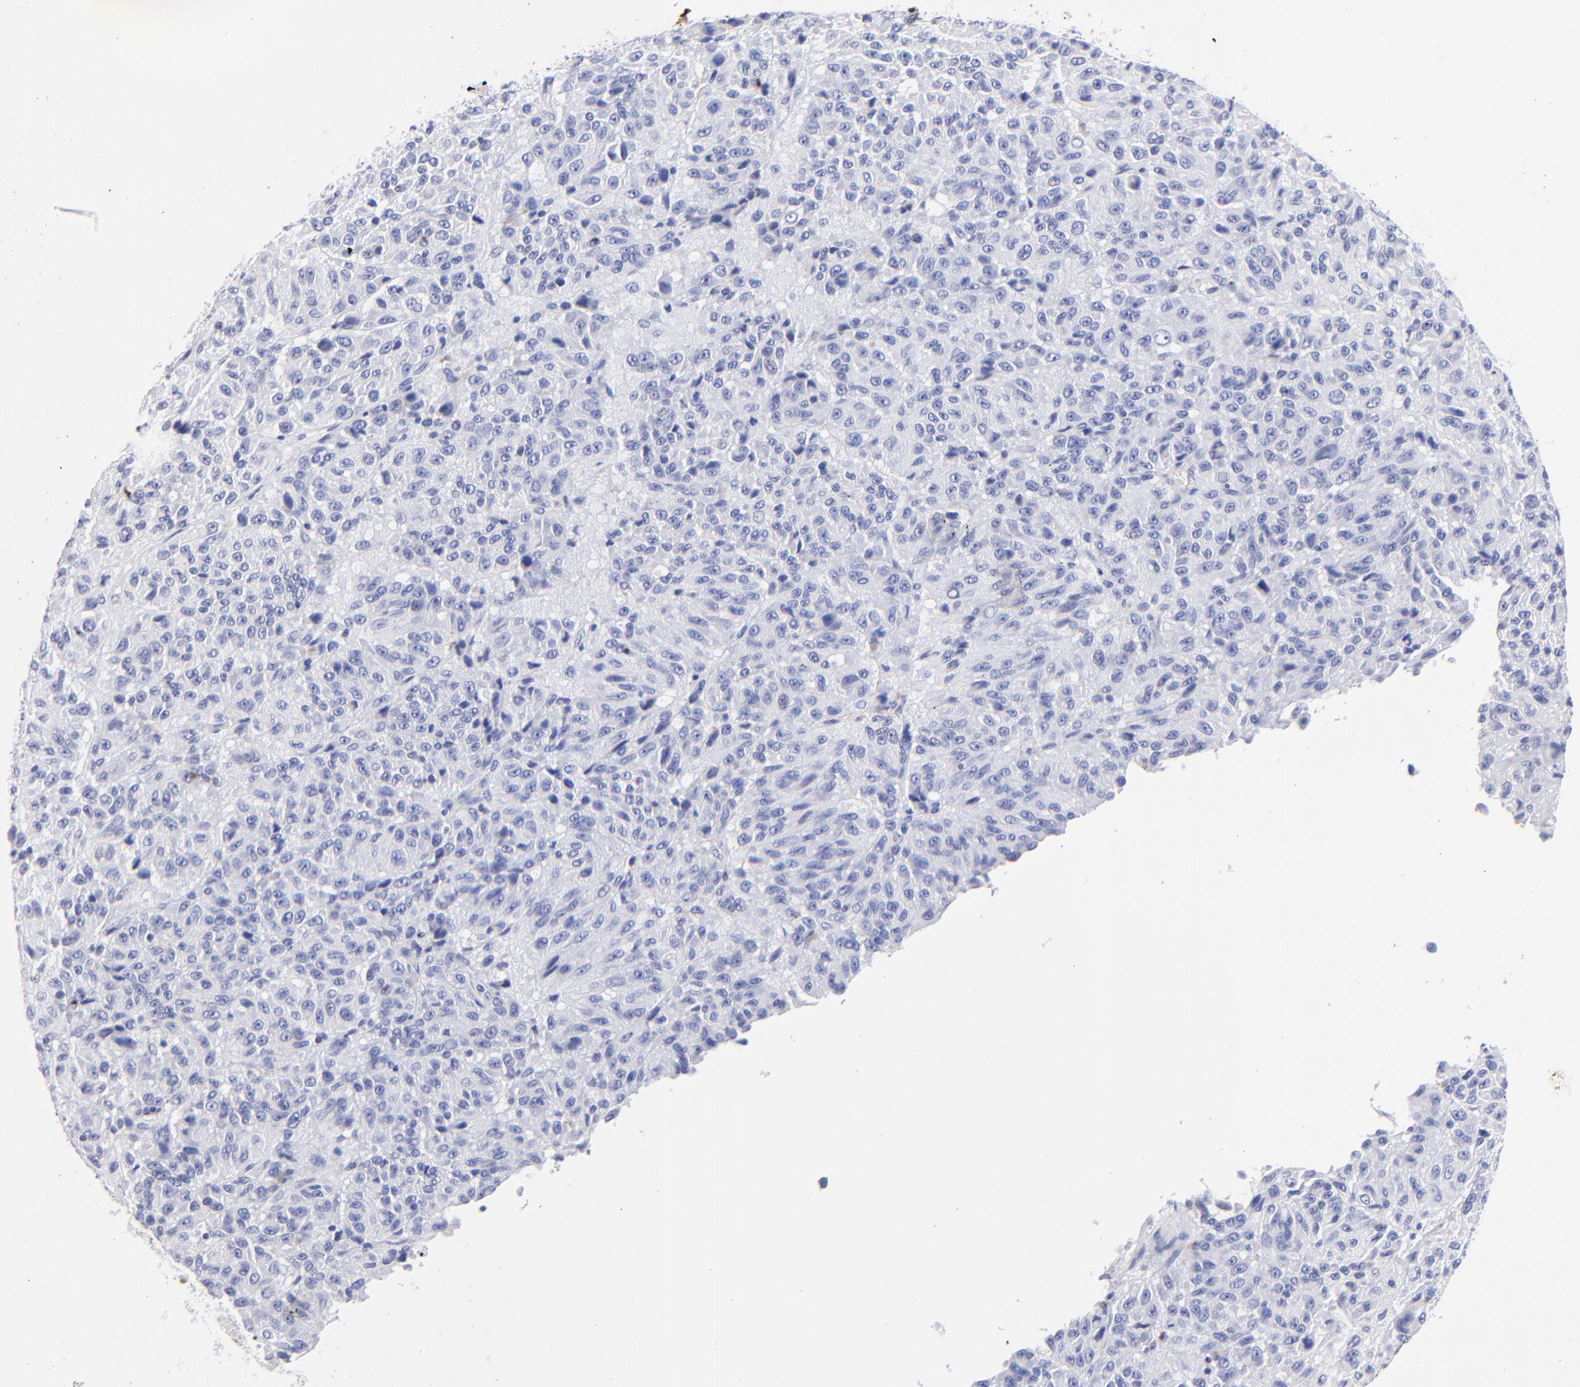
{"staining": {"intensity": "negative", "quantity": "none", "location": "none"}, "tissue": "melanoma", "cell_type": "Tumor cells", "image_type": "cancer", "snomed": [{"axis": "morphology", "description": "Malignant melanoma, Metastatic site"}, {"axis": "topography", "description": "Lung"}], "caption": "Immunohistochemistry image of human malignant melanoma (metastatic site) stained for a protein (brown), which demonstrates no expression in tumor cells.", "gene": "HORMAD2", "patient": {"sex": "male", "age": 64}}